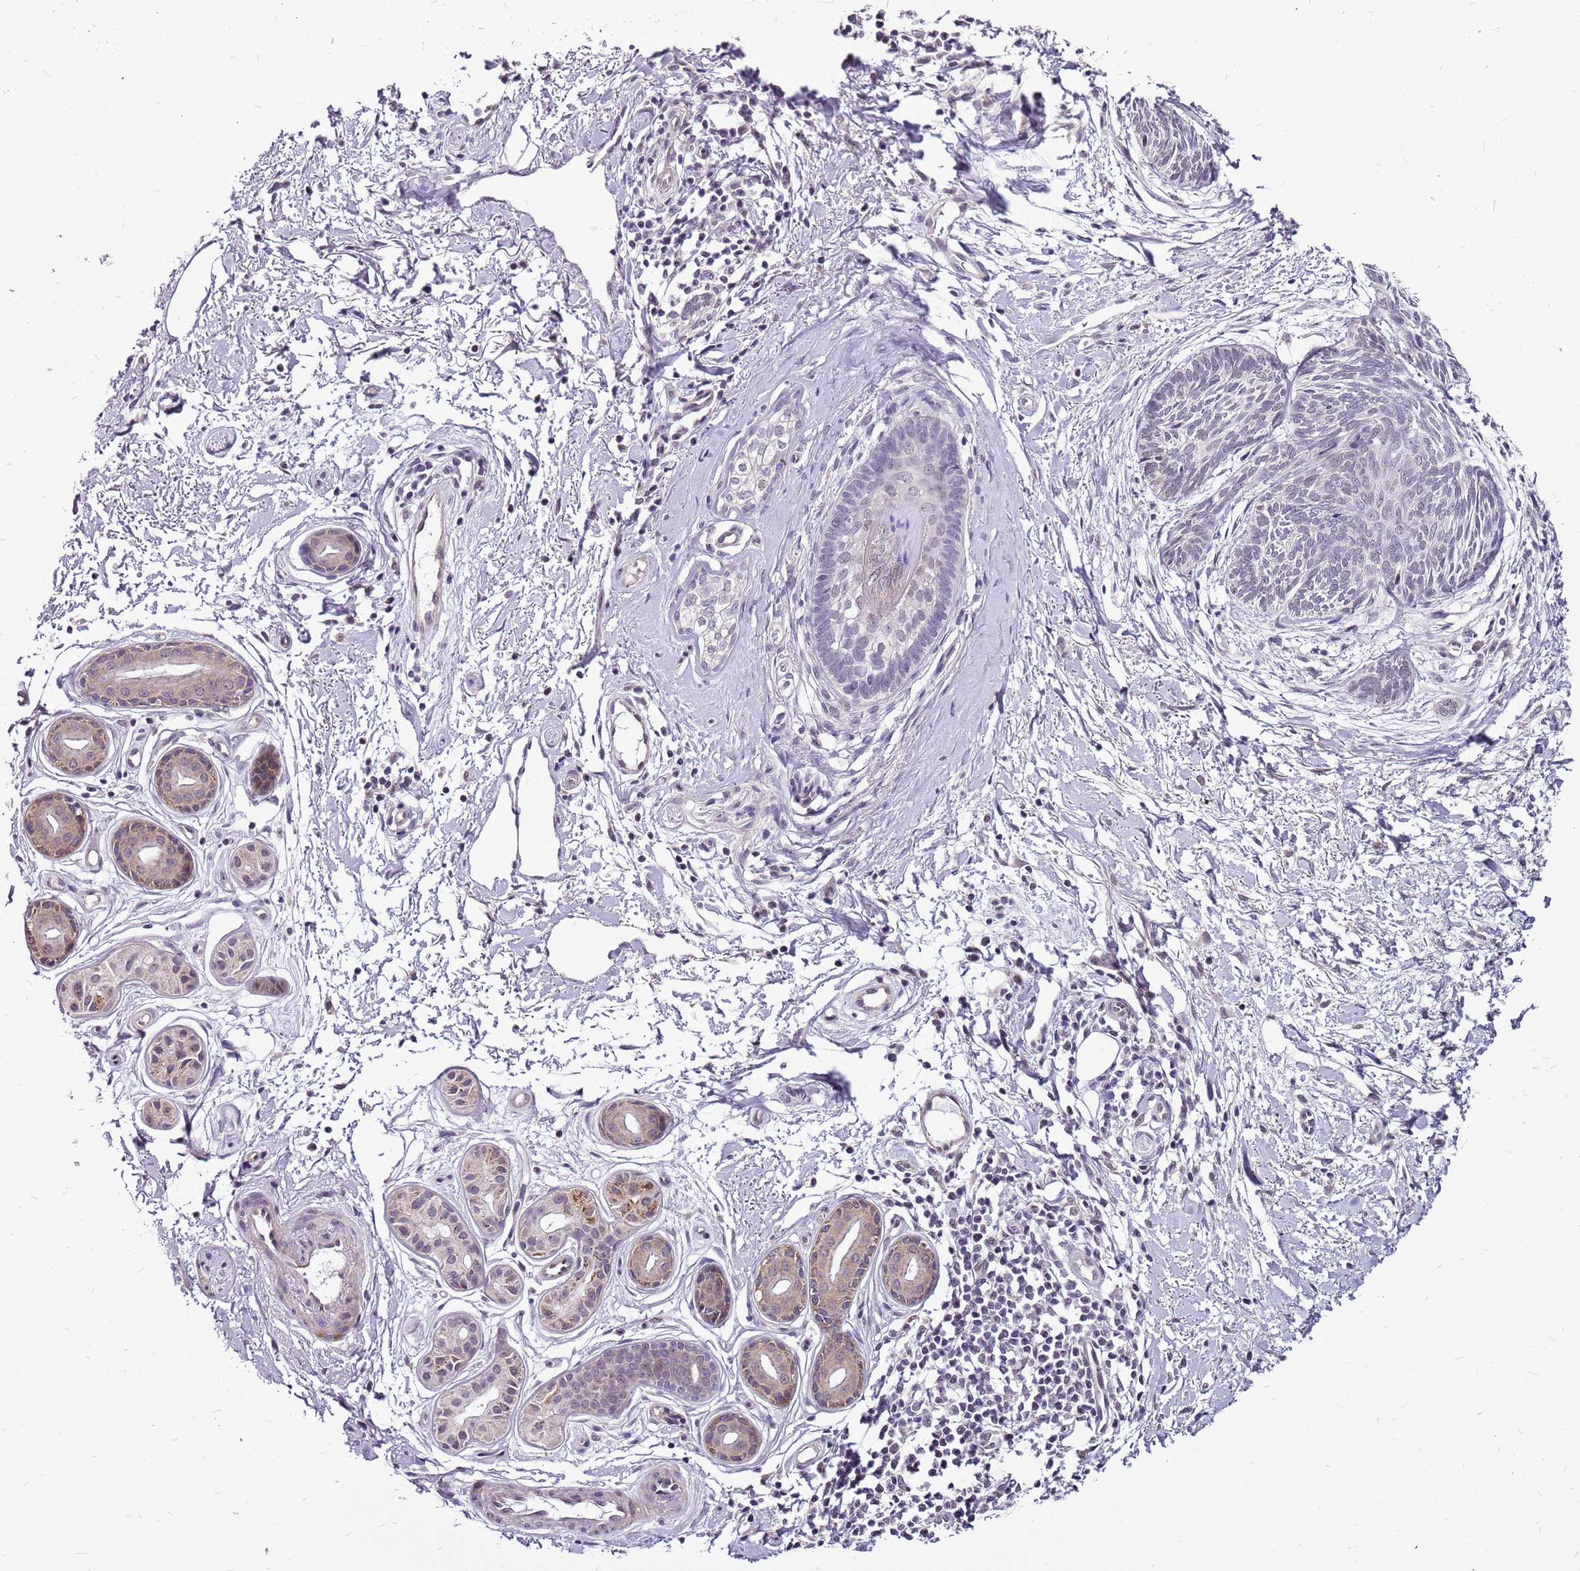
{"staining": {"intensity": "weak", "quantity": "<25%", "location": "nuclear"}, "tissue": "skin cancer", "cell_type": "Tumor cells", "image_type": "cancer", "snomed": [{"axis": "morphology", "description": "Basal cell carcinoma"}, {"axis": "topography", "description": "Skin"}], "caption": "The micrograph shows no significant staining in tumor cells of skin cancer (basal cell carcinoma).", "gene": "CCDC166", "patient": {"sex": "female", "age": 81}}